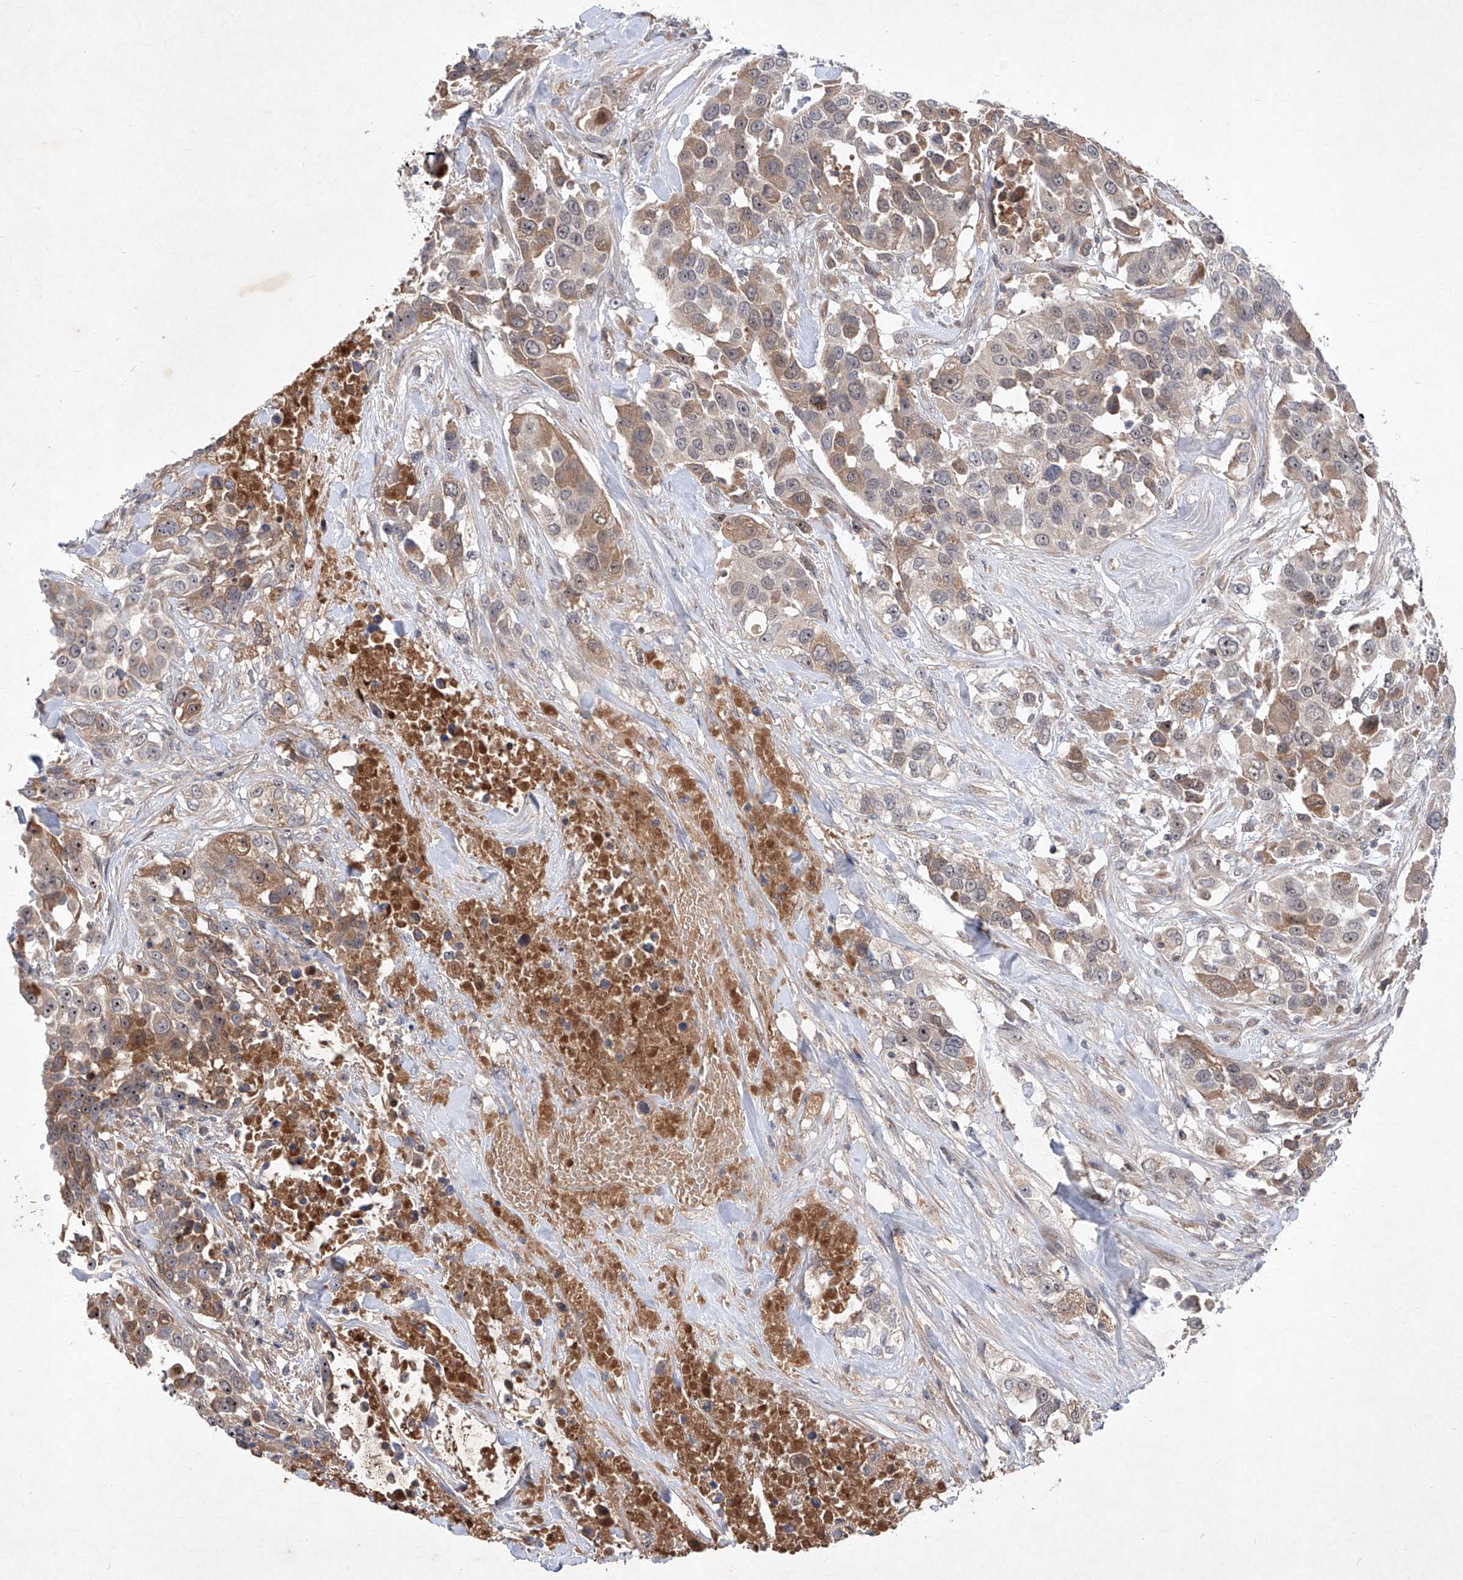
{"staining": {"intensity": "moderate", "quantity": "<25%", "location": "cytoplasmic/membranous"}, "tissue": "urothelial cancer", "cell_type": "Tumor cells", "image_type": "cancer", "snomed": [{"axis": "morphology", "description": "Urothelial carcinoma, High grade"}, {"axis": "topography", "description": "Urinary bladder"}], "caption": "IHC staining of urothelial cancer, which shows low levels of moderate cytoplasmic/membranous expression in approximately <25% of tumor cells indicating moderate cytoplasmic/membranous protein expression. The staining was performed using DAB (3,3'-diaminobenzidine) (brown) for protein detection and nuclei were counterstained in hematoxylin (blue).", "gene": "FAM135A", "patient": {"sex": "female", "age": 80}}